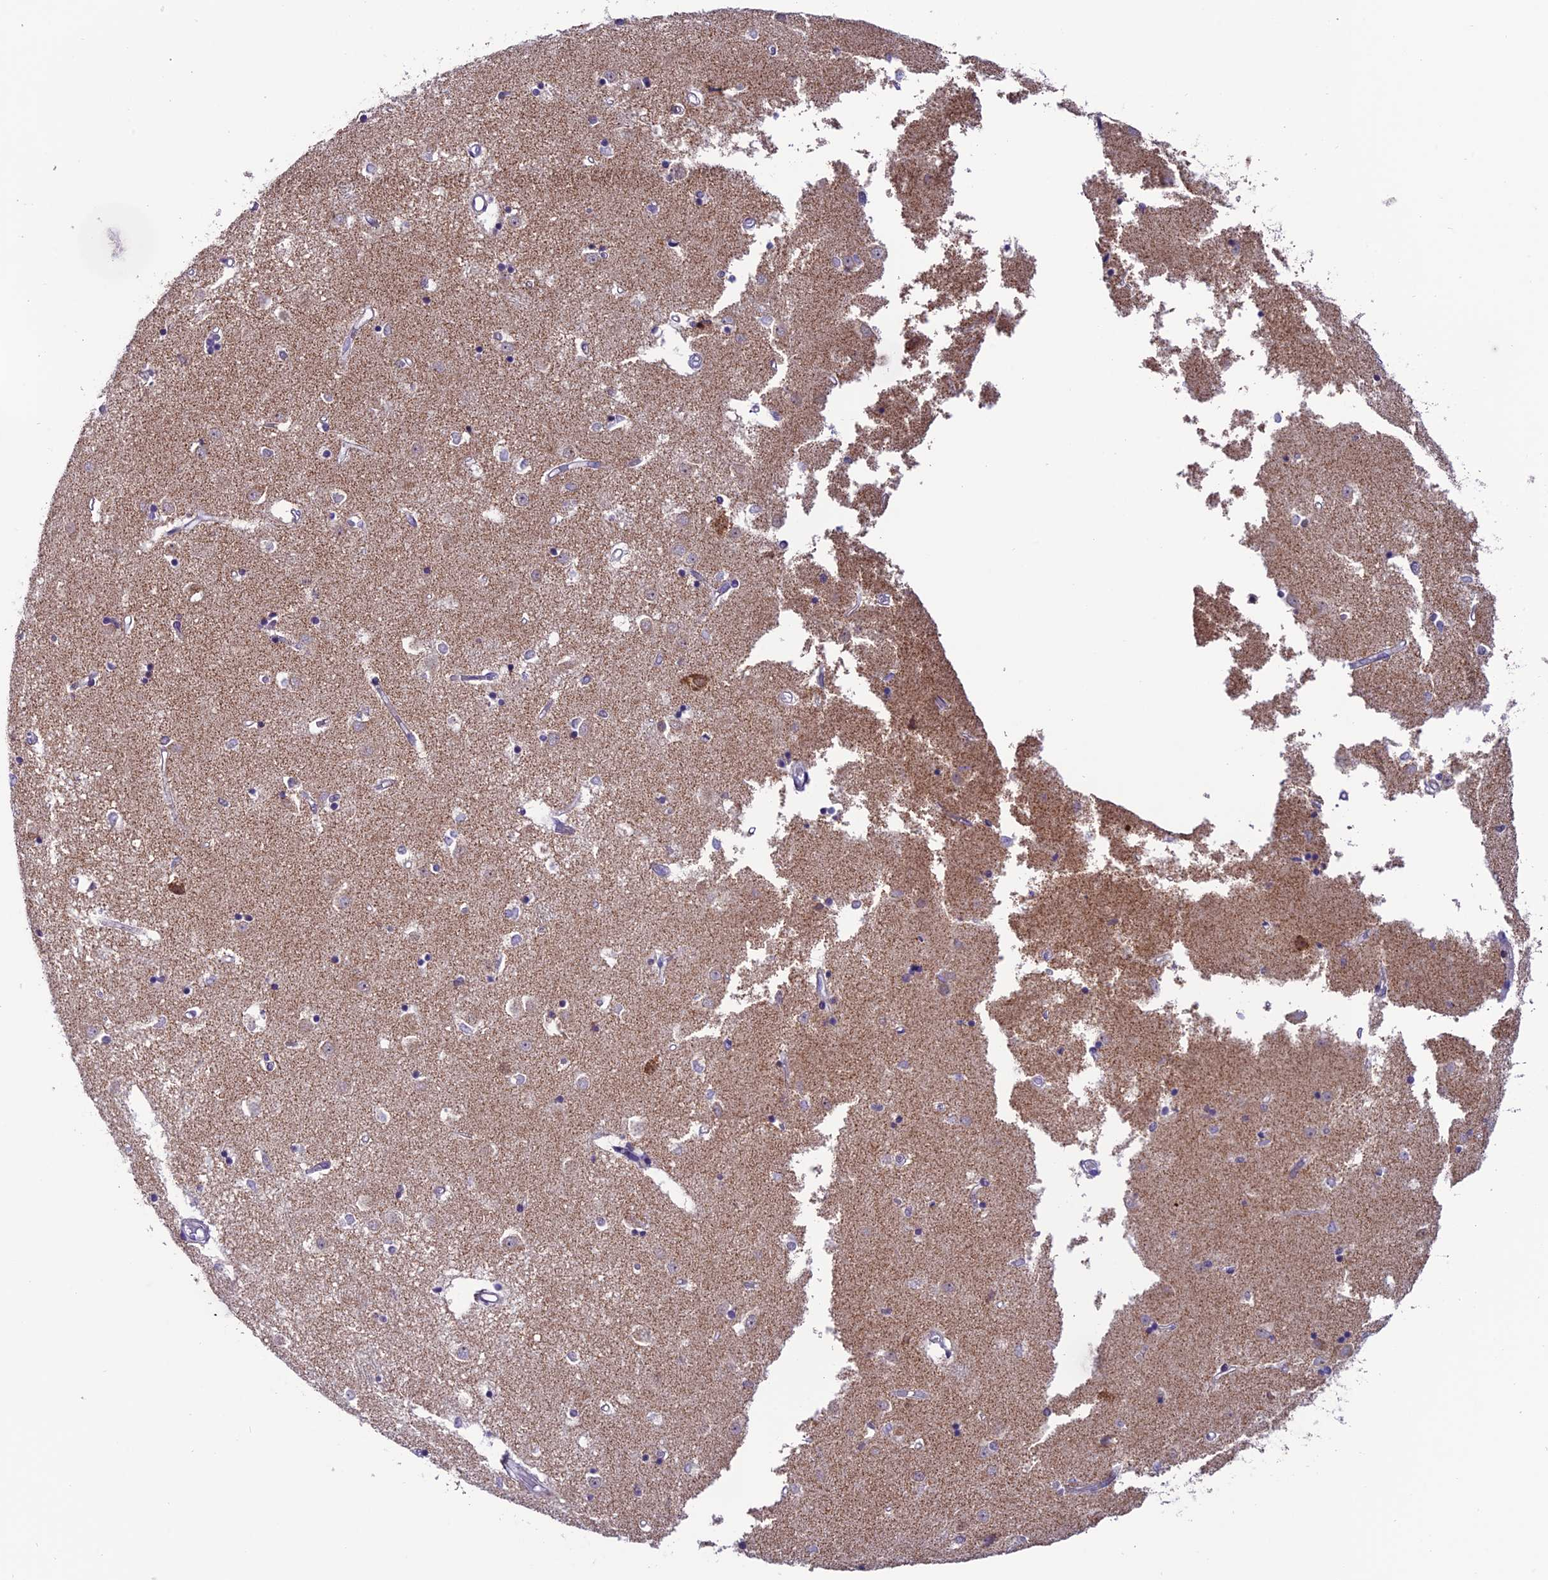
{"staining": {"intensity": "weak", "quantity": "<25%", "location": "cytoplasmic/membranous"}, "tissue": "caudate", "cell_type": "Glial cells", "image_type": "normal", "snomed": [{"axis": "morphology", "description": "Normal tissue, NOS"}, {"axis": "topography", "description": "Lateral ventricle wall"}], "caption": "The immunohistochemistry photomicrograph has no significant expression in glial cells of caudate. Nuclei are stained in blue.", "gene": "SLC10A1", "patient": {"sex": "male", "age": 45}}